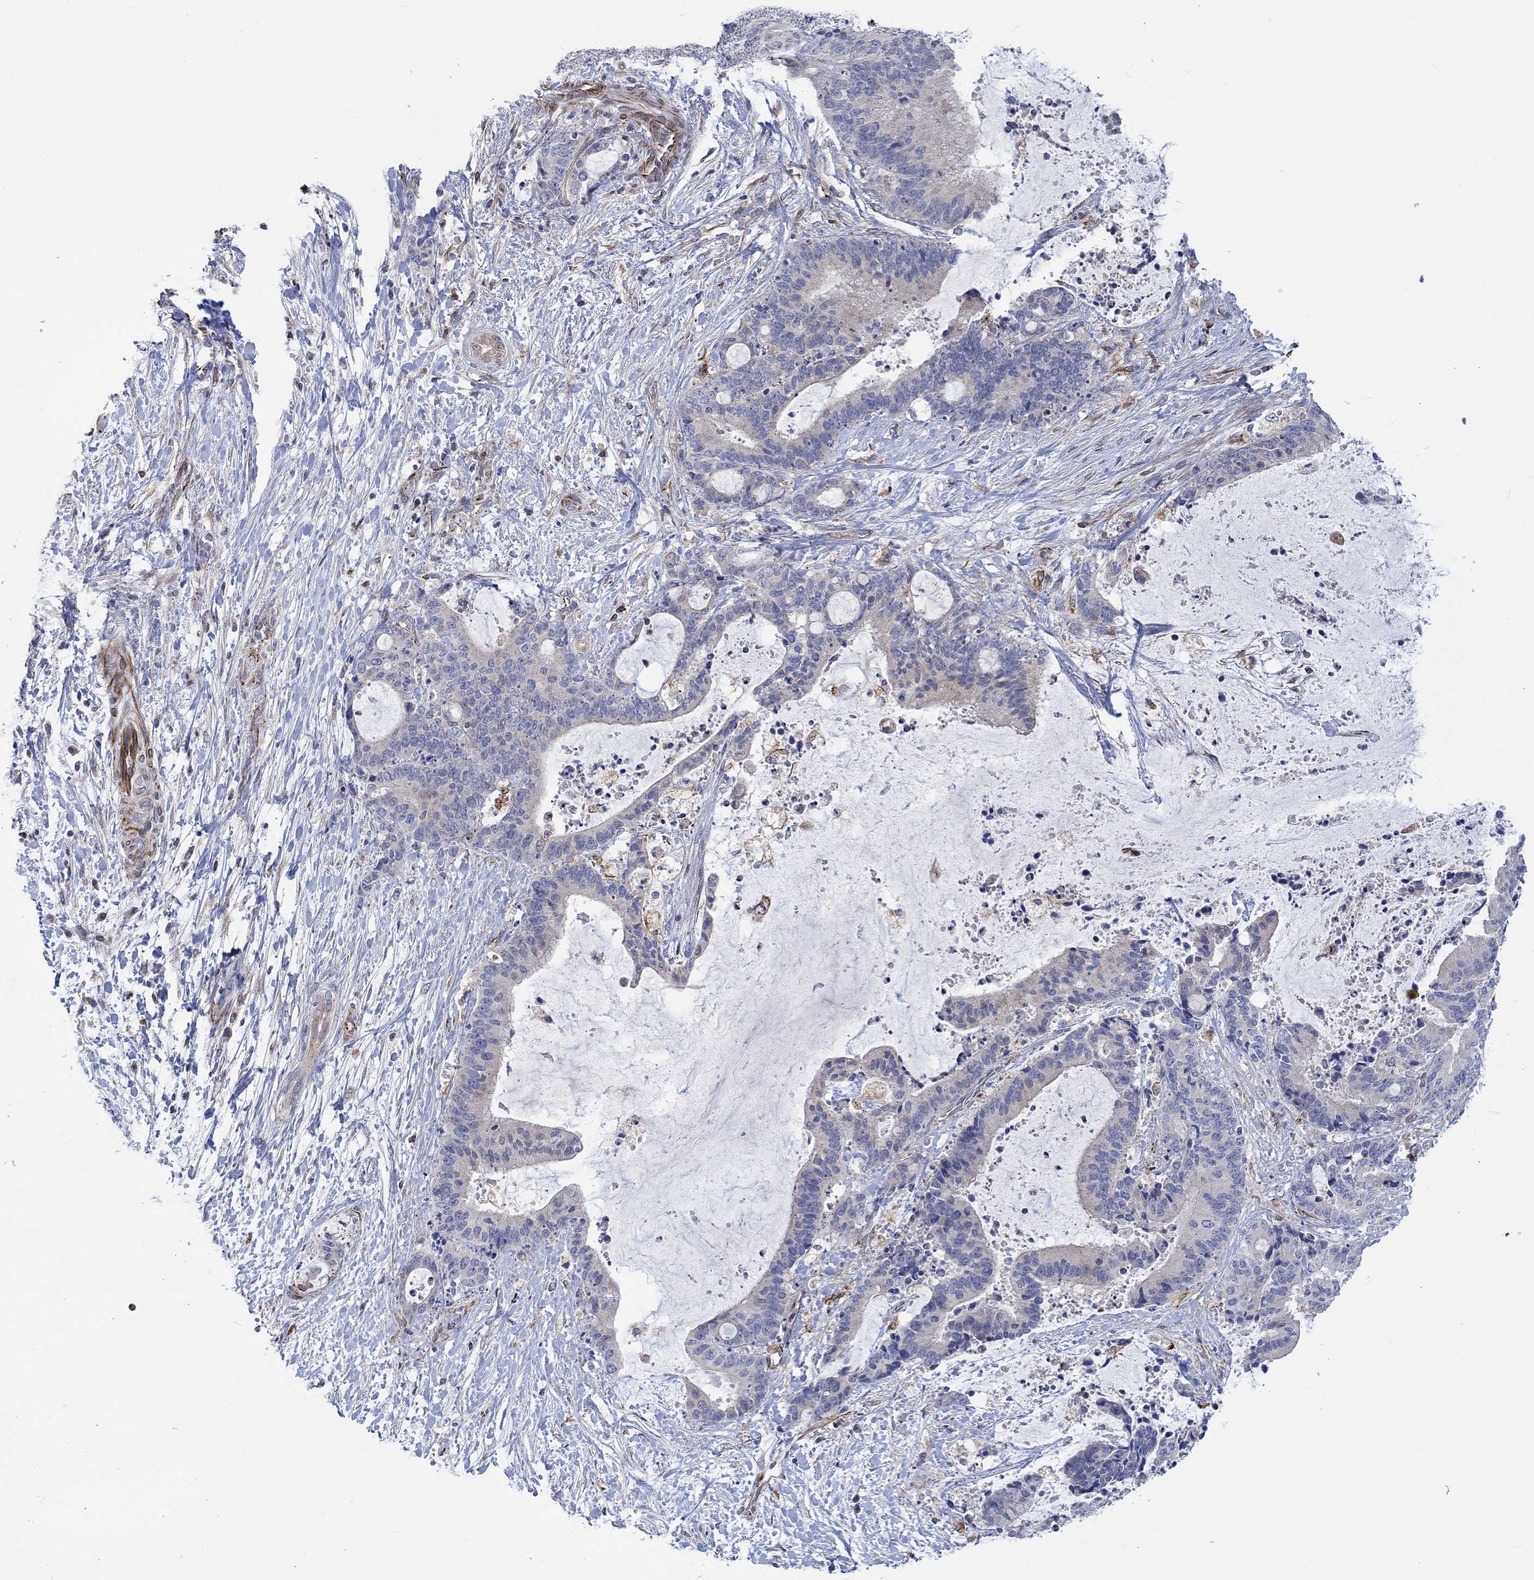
{"staining": {"intensity": "negative", "quantity": "none", "location": "none"}, "tissue": "liver cancer", "cell_type": "Tumor cells", "image_type": "cancer", "snomed": [{"axis": "morphology", "description": "Cholangiocarcinoma"}, {"axis": "topography", "description": "Liver"}], "caption": "IHC image of cholangiocarcinoma (liver) stained for a protein (brown), which demonstrates no expression in tumor cells.", "gene": "CAMK1D", "patient": {"sex": "female", "age": 73}}